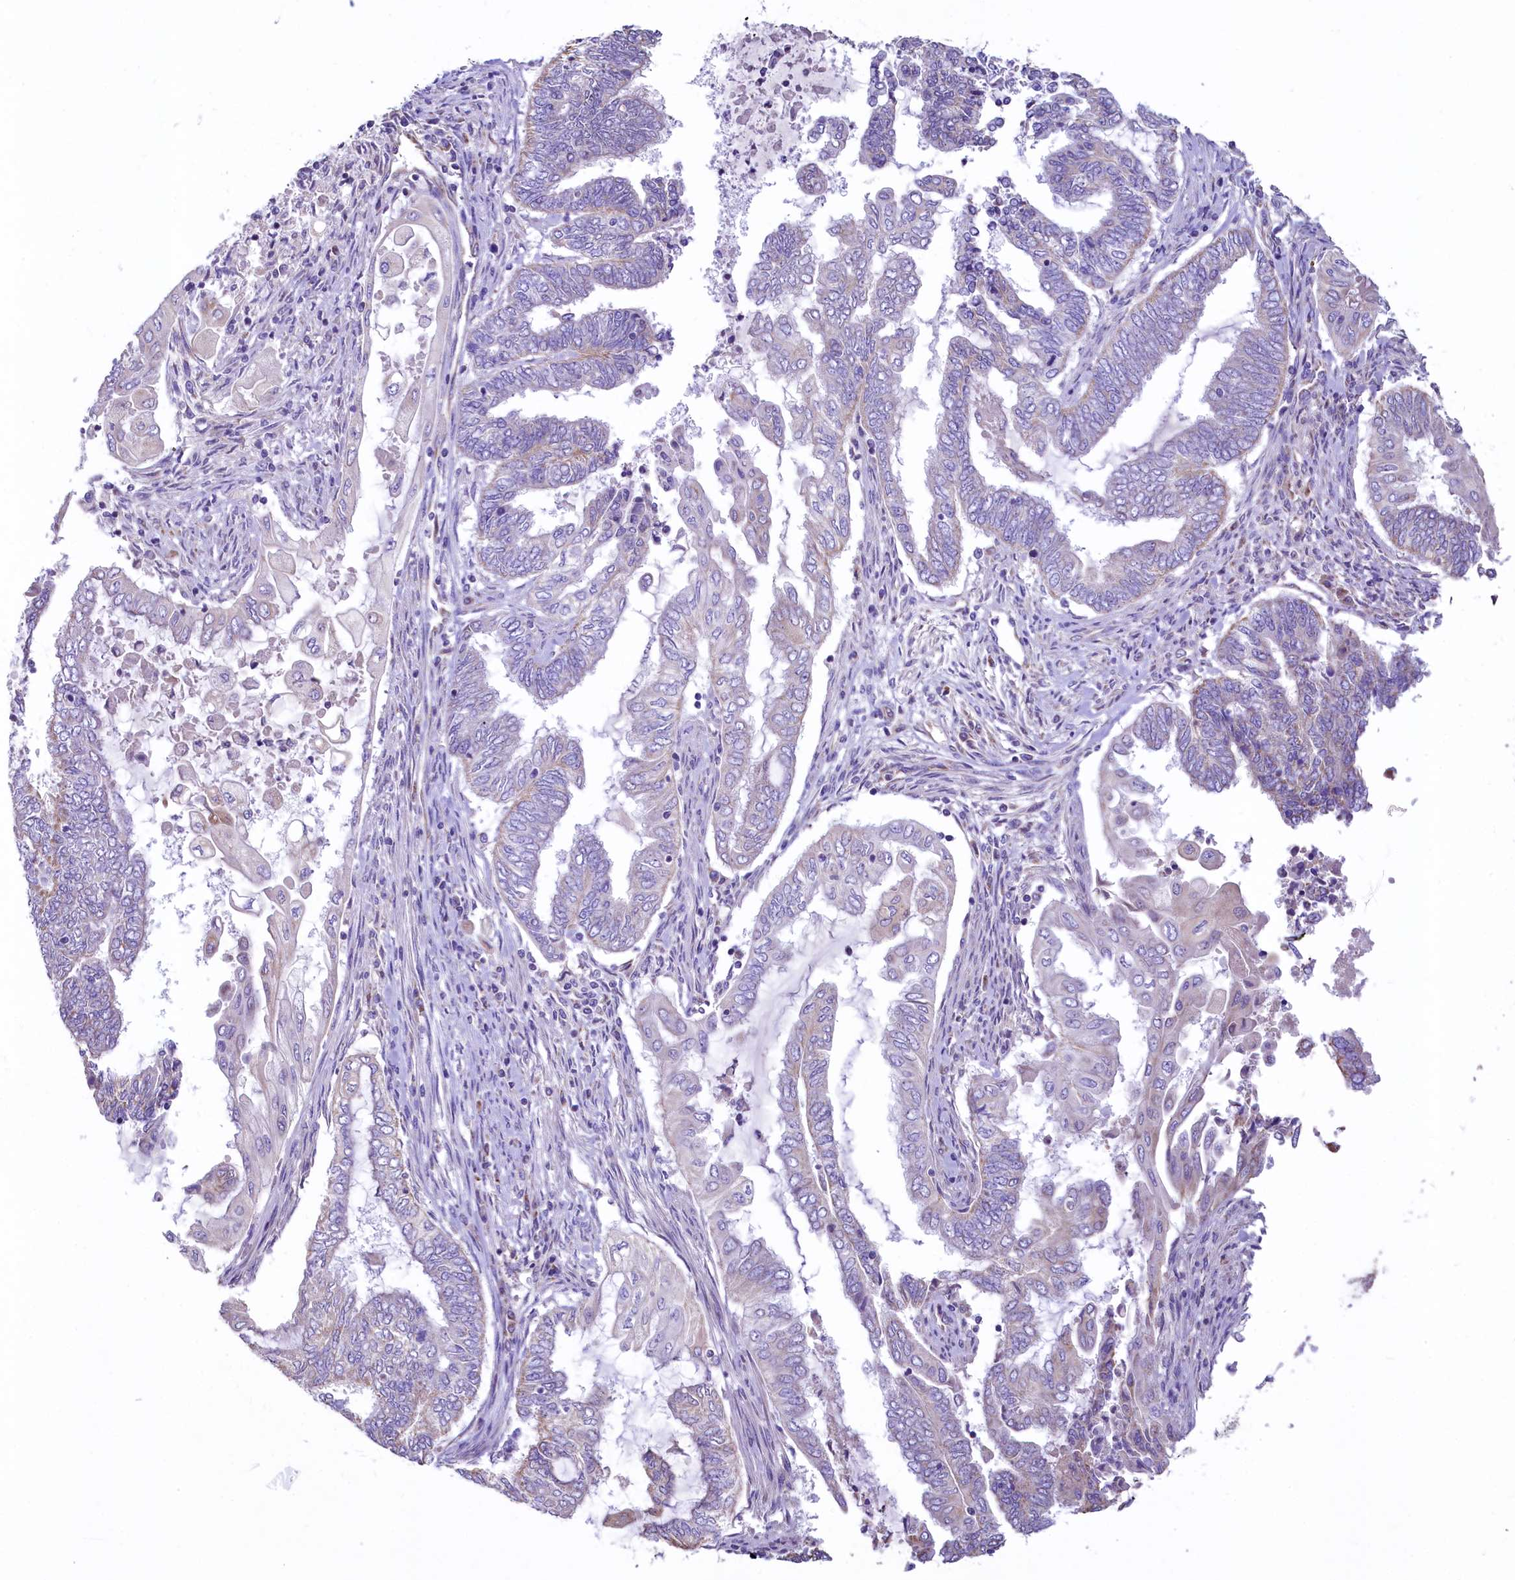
{"staining": {"intensity": "negative", "quantity": "none", "location": "none"}, "tissue": "endometrial cancer", "cell_type": "Tumor cells", "image_type": "cancer", "snomed": [{"axis": "morphology", "description": "Adenocarcinoma, NOS"}, {"axis": "topography", "description": "Uterus"}, {"axis": "topography", "description": "Endometrium"}], "caption": "The photomicrograph demonstrates no significant expression in tumor cells of endometrial cancer (adenocarcinoma).", "gene": "IDH3A", "patient": {"sex": "female", "age": 70}}